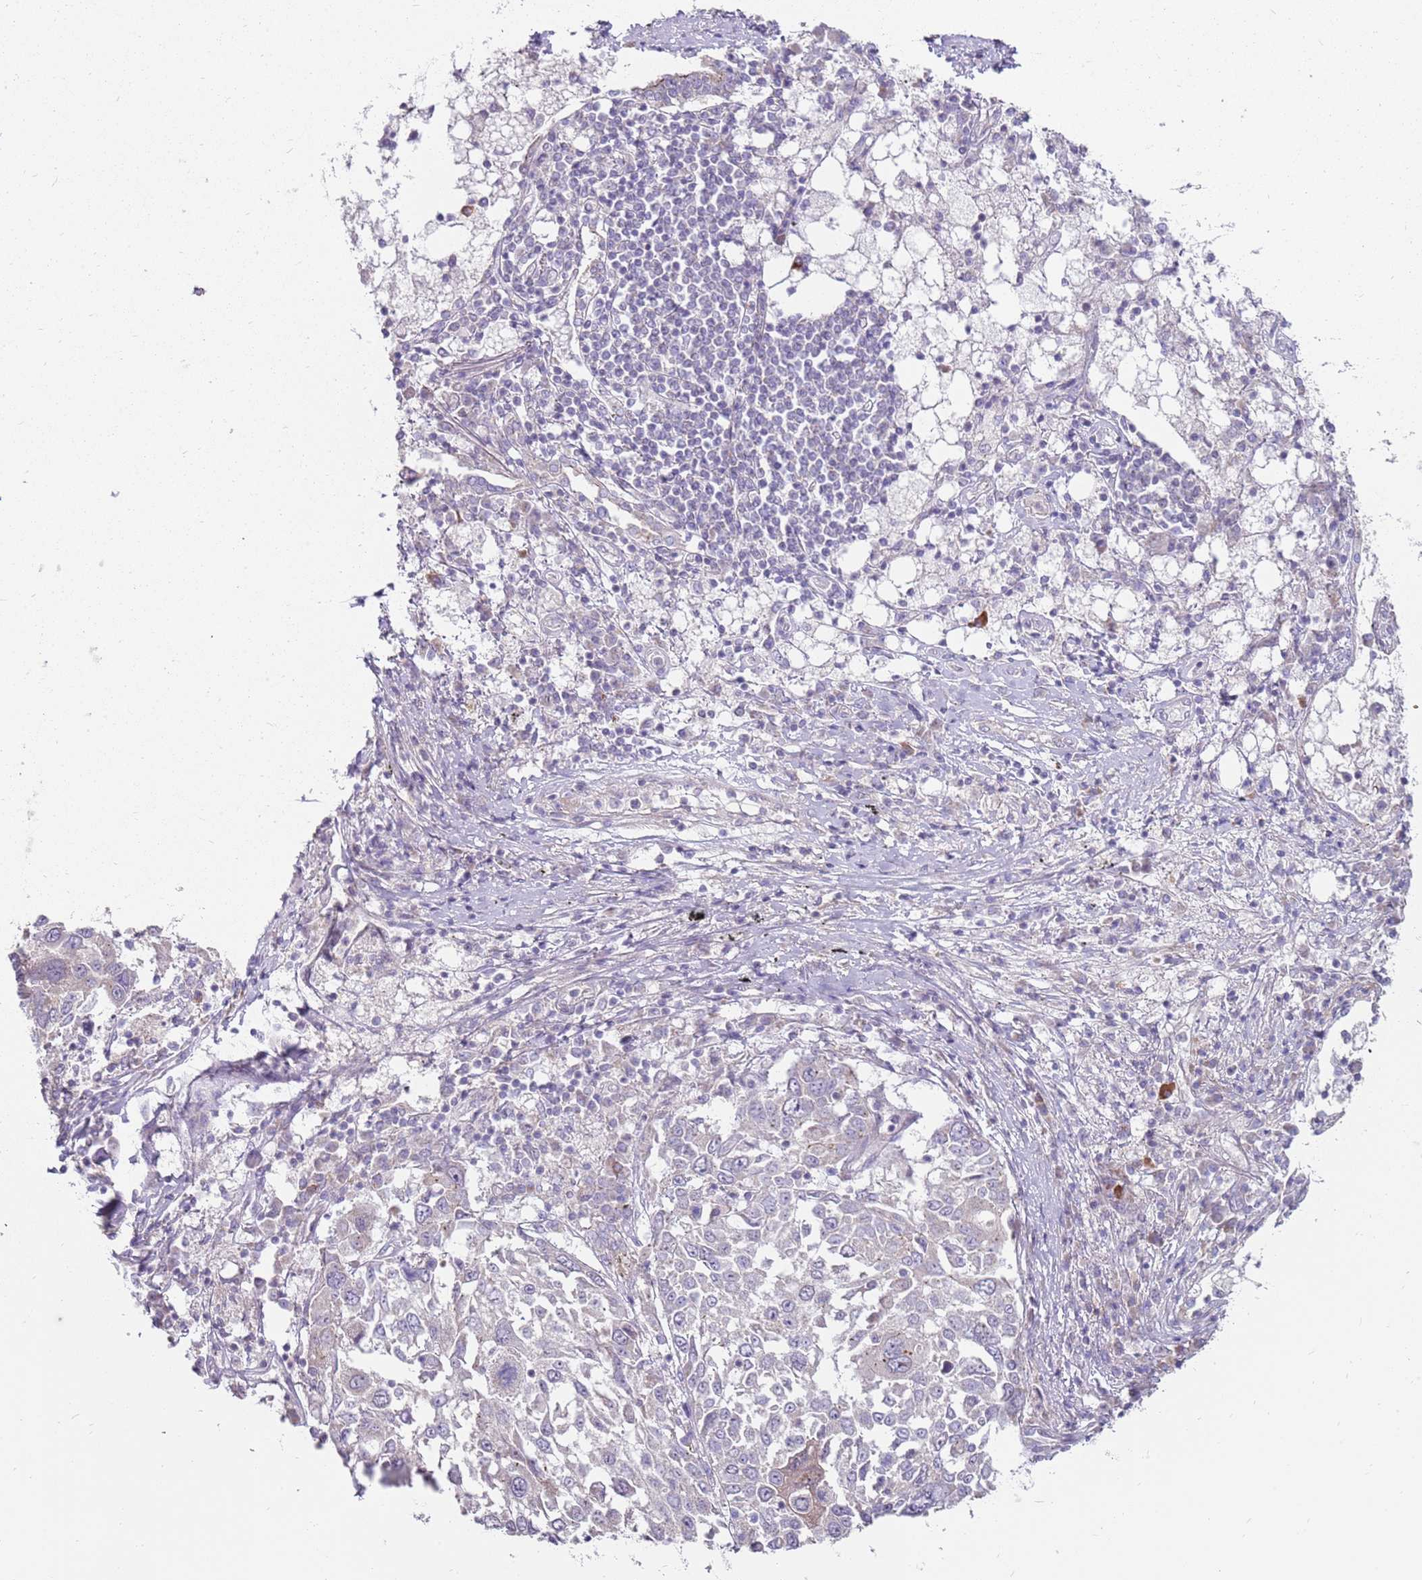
{"staining": {"intensity": "negative", "quantity": "none", "location": "none"}, "tissue": "lung cancer", "cell_type": "Tumor cells", "image_type": "cancer", "snomed": [{"axis": "morphology", "description": "Squamous cell carcinoma, NOS"}, {"axis": "topography", "description": "Lung"}], "caption": "Tumor cells show no significant protein expression in lung squamous cell carcinoma.", "gene": "SPATA31D1", "patient": {"sex": "male", "age": 65}}